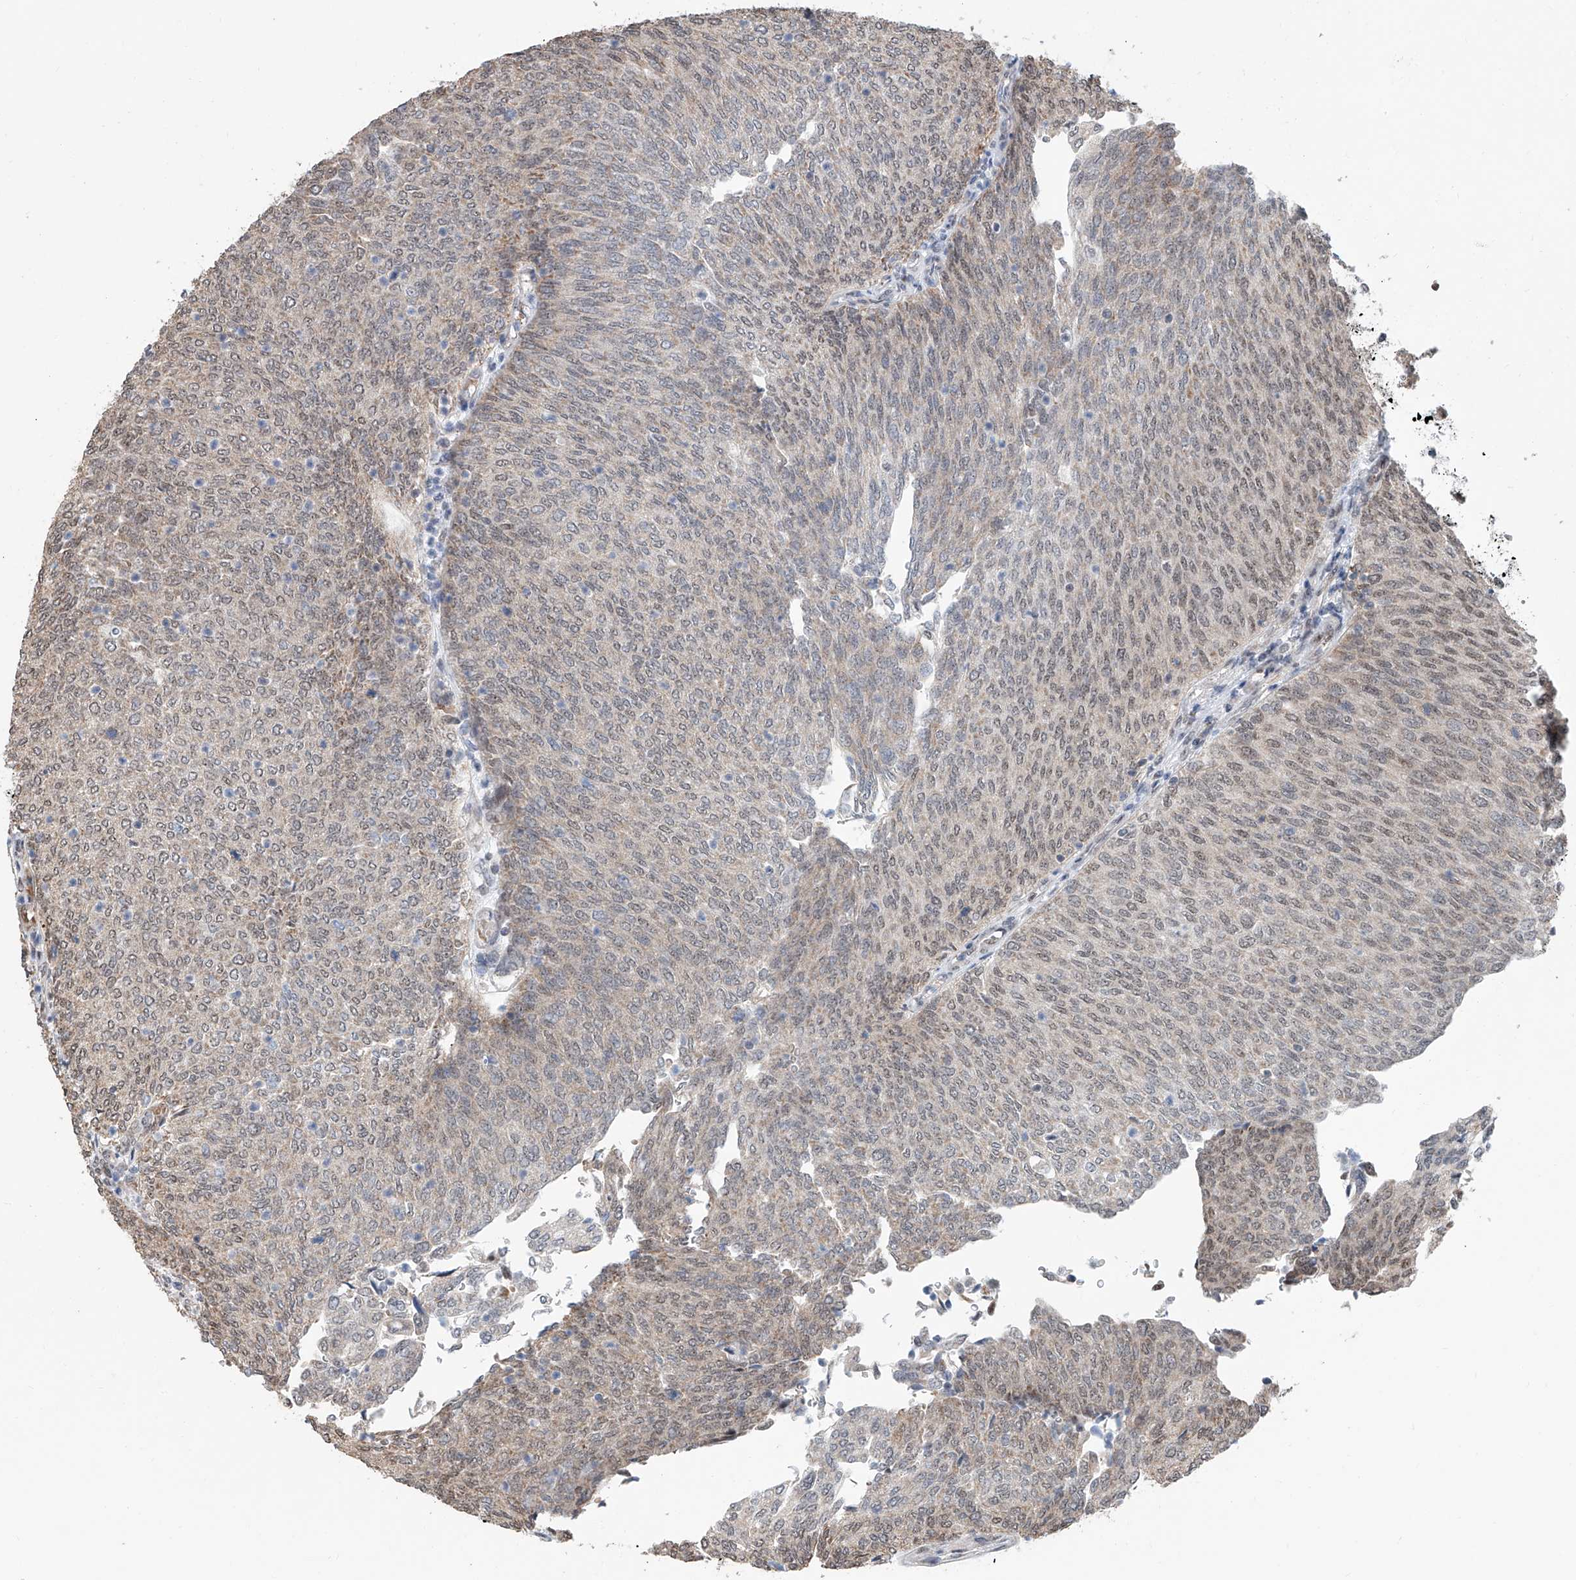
{"staining": {"intensity": "moderate", "quantity": "25%-75%", "location": "nuclear"}, "tissue": "urothelial cancer", "cell_type": "Tumor cells", "image_type": "cancer", "snomed": [{"axis": "morphology", "description": "Urothelial carcinoma, Low grade"}, {"axis": "topography", "description": "Urinary bladder"}], "caption": "Immunohistochemical staining of human low-grade urothelial carcinoma demonstrates medium levels of moderate nuclear protein positivity in about 25%-75% of tumor cells. The staining is performed using DAB (3,3'-diaminobenzidine) brown chromogen to label protein expression. The nuclei are counter-stained blue using hematoxylin.", "gene": "SDE2", "patient": {"sex": "female", "age": 79}}